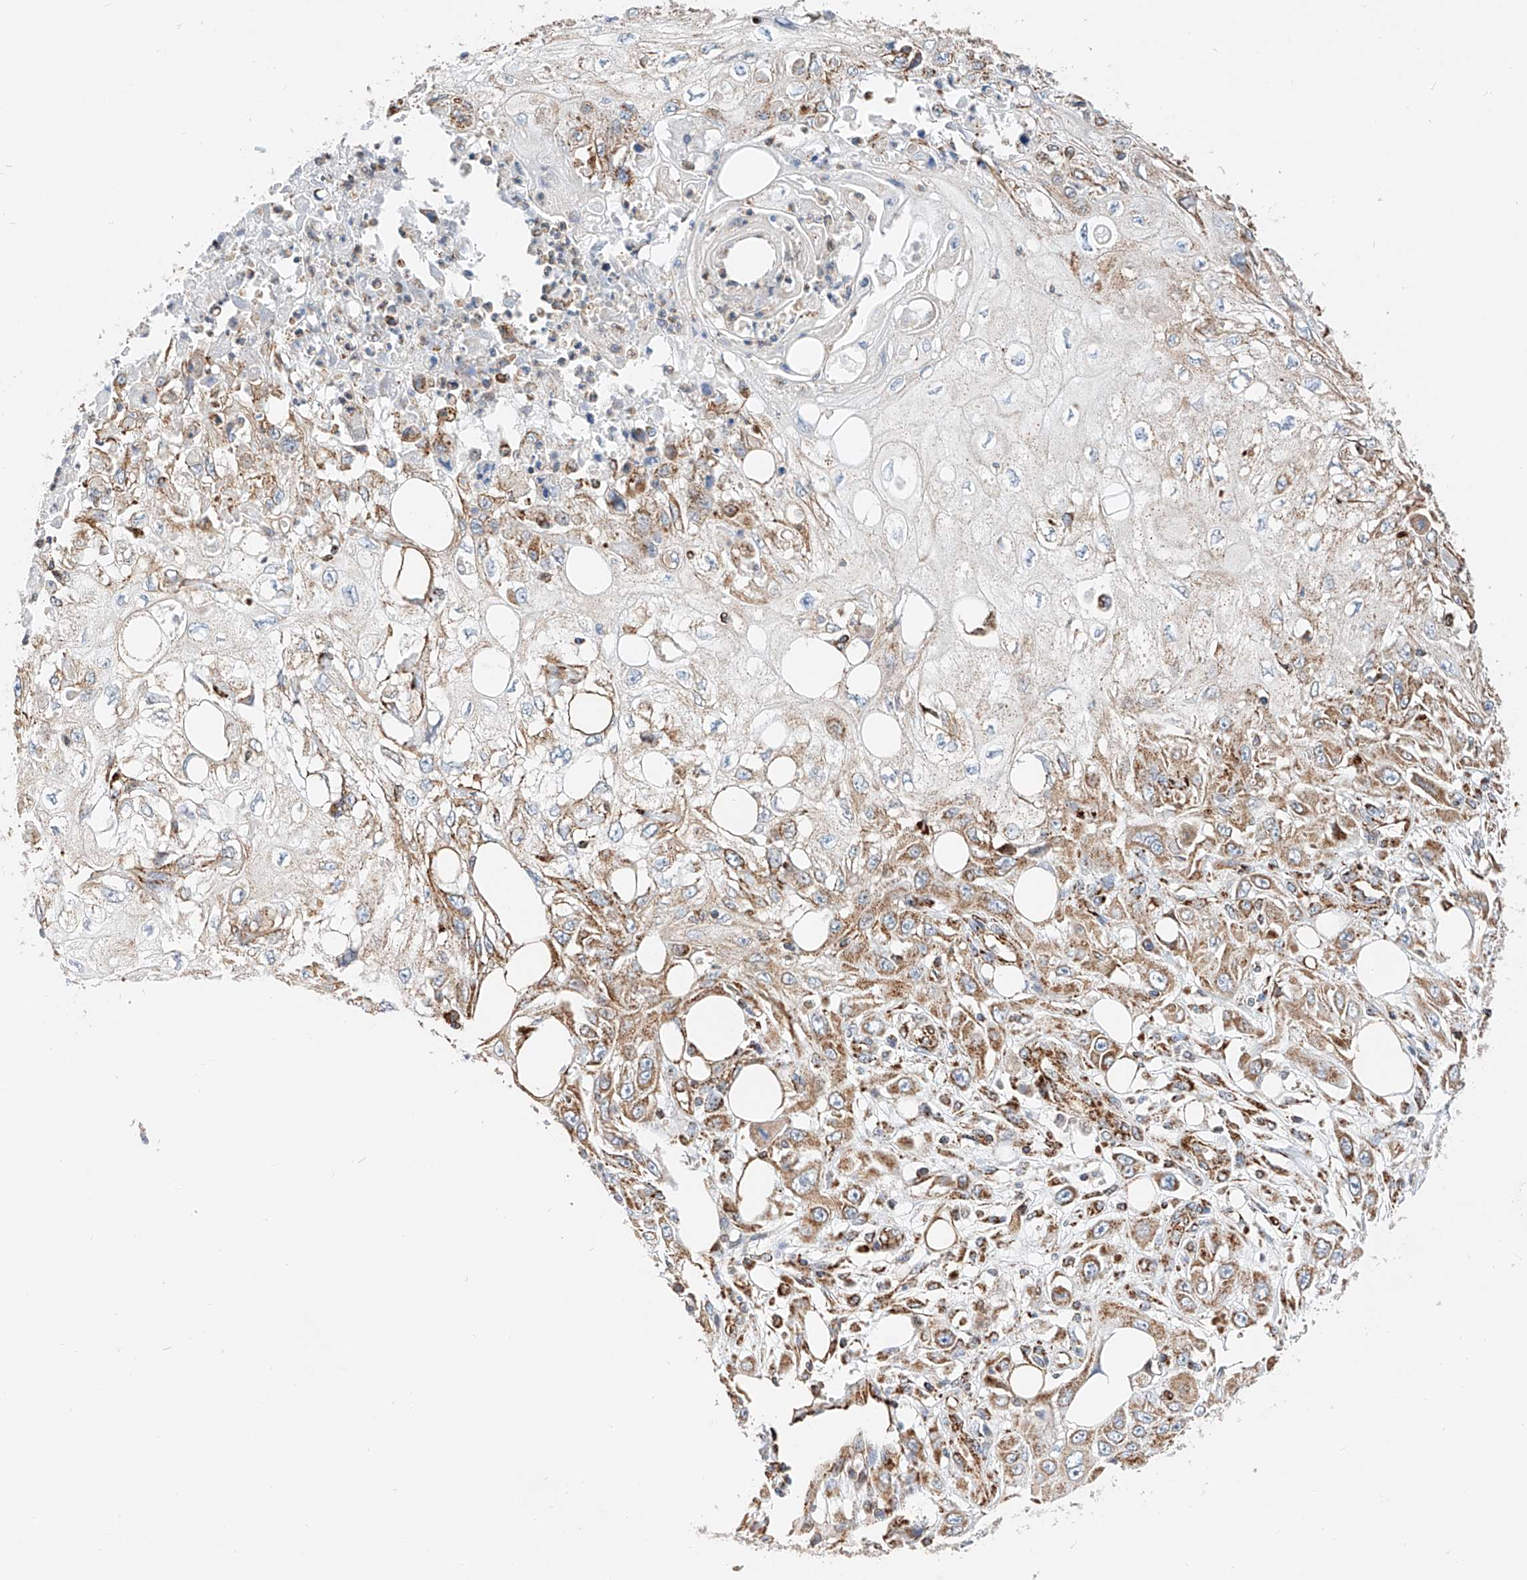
{"staining": {"intensity": "moderate", "quantity": ">75%", "location": "cytoplasmic/membranous"}, "tissue": "skin cancer", "cell_type": "Tumor cells", "image_type": "cancer", "snomed": [{"axis": "morphology", "description": "Squamous cell carcinoma, NOS"}, {"axis": "topography", "description": "Skin"}], "caption": "Tumor cells exhibit moderate cytoplasmic/membranous positivity in approximately >75% of cells in squamous cell carcinoma (skin). The protein of interest is shown in brown color, while the nuclei are stained blue.", "gene": "NDUFV3", "patient": {"sex": "male", "age": 75}}